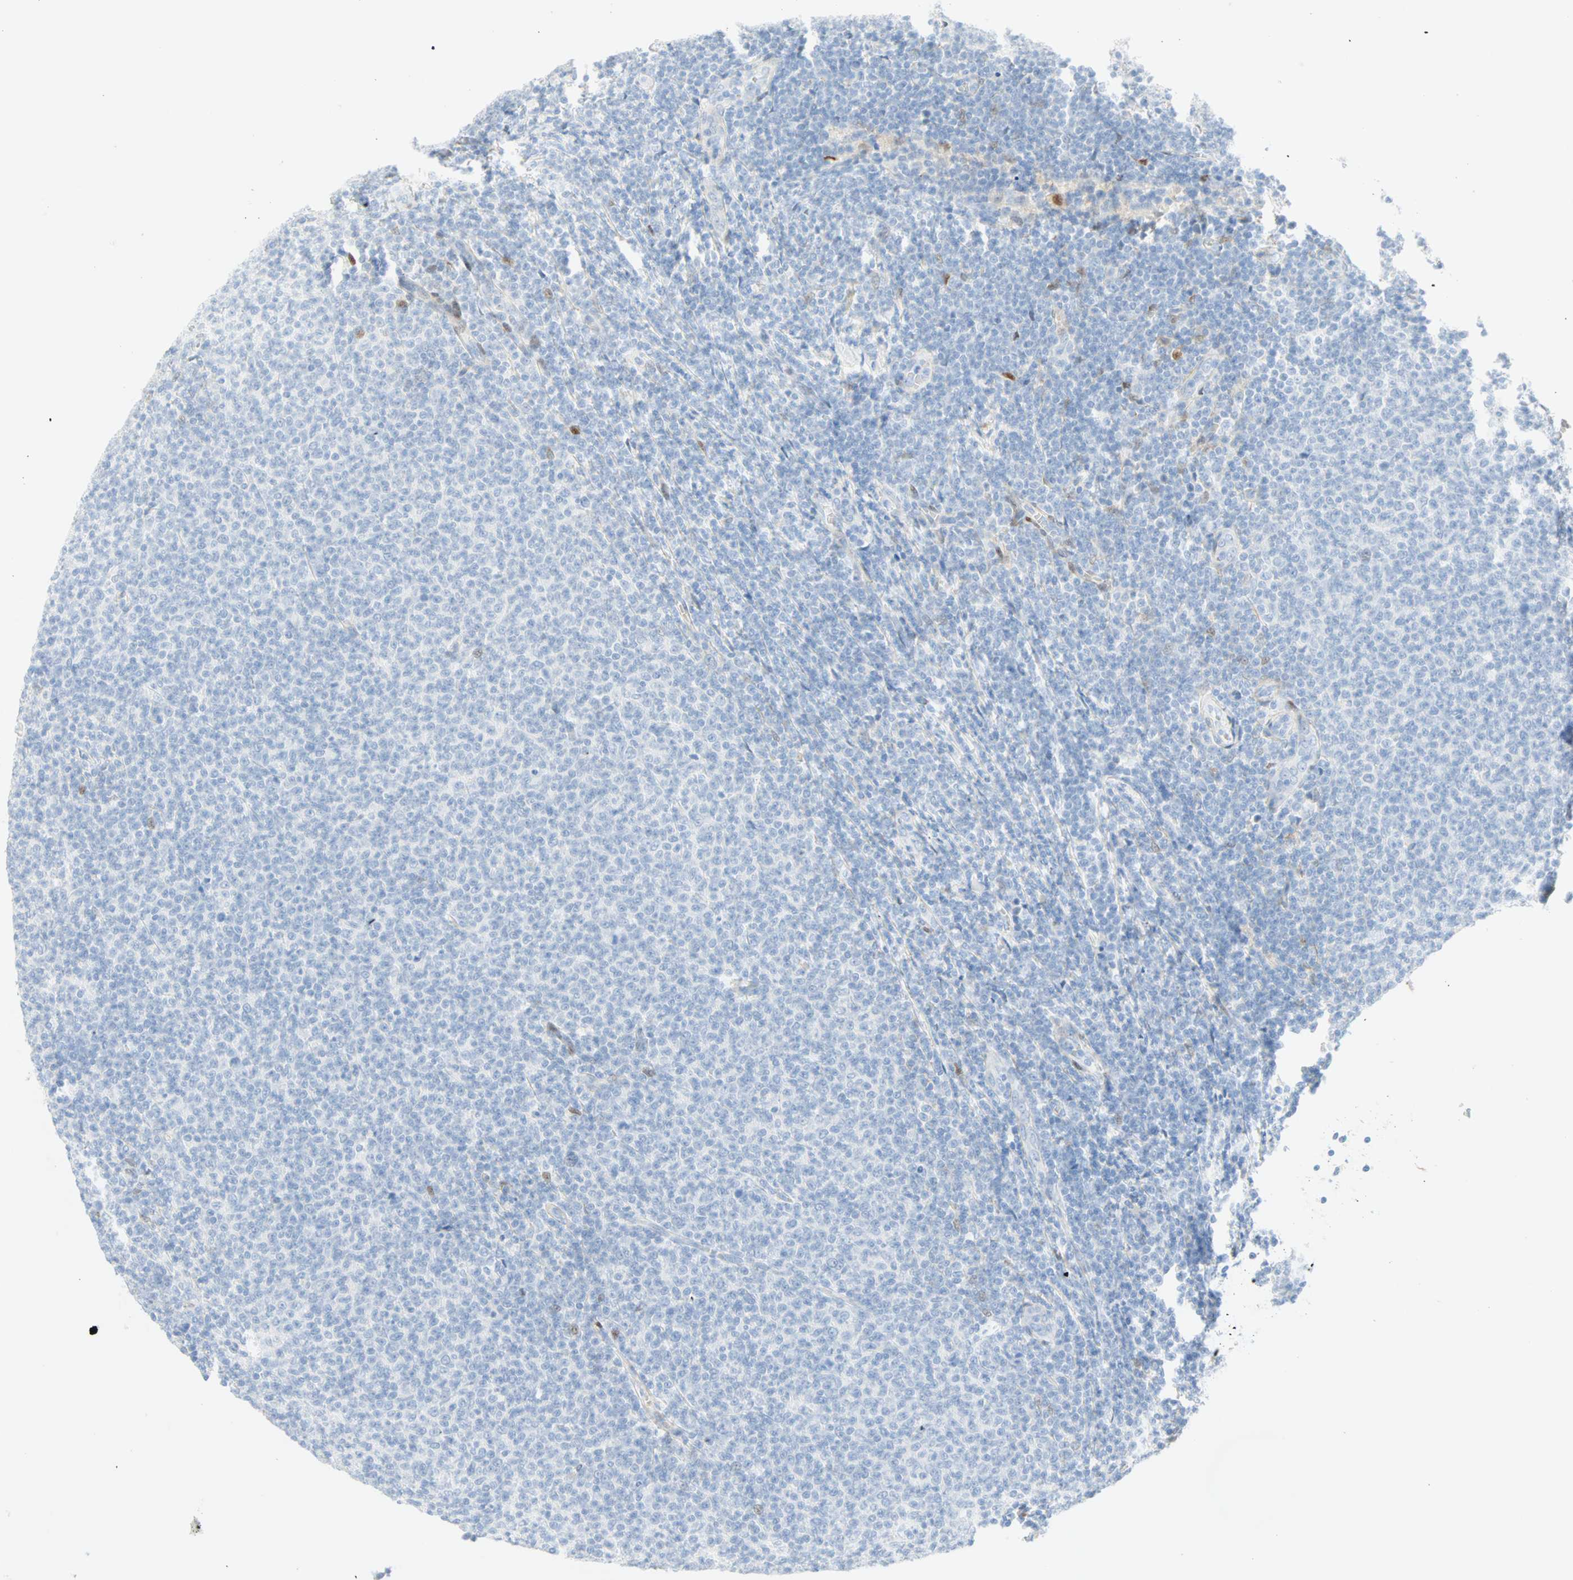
{"staining": {"intensity": "negative", "quantity": "none", "location": "none"}, "tissue": "lymphoma", "cell_type": "Tumor cells", "image_type": "cancer", "snomed": [{"axis": "morphology", "description": "Malignant lymphoma, non-Hodgkin's type, Low grade"}, {"axis": "topography", "description": "Lymph node"}], "caption": "The photomicrograph demonstrates no staining of tumor cells in lymphoma.", "gene": "SELENBP1", "patient": {"sex": "male", "age": 66}}